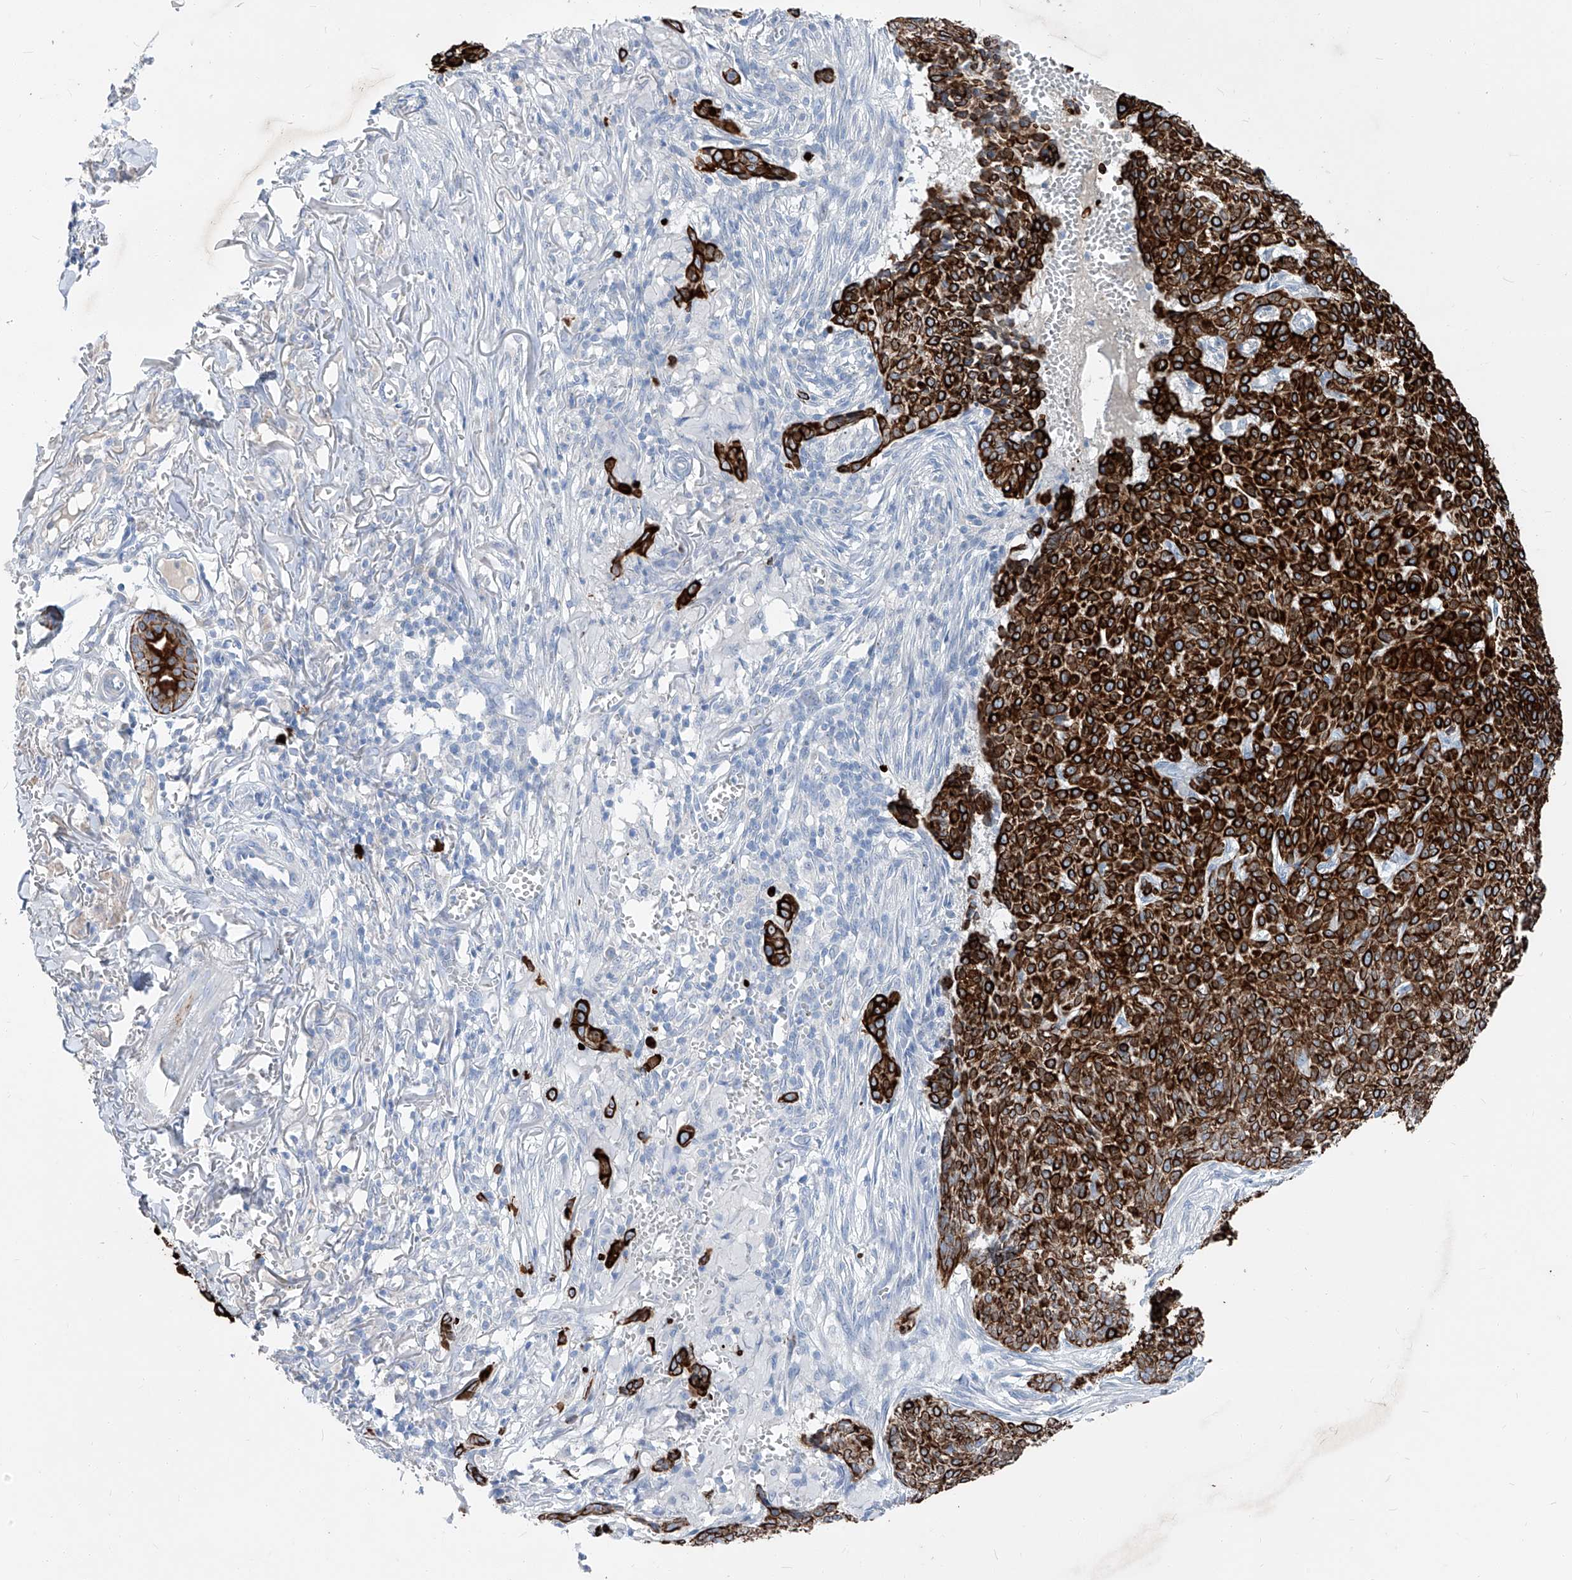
{"staining": {"intensity": "strong", "quantity": ">75%", "location": "cytoplasmic/membranous"}, "tissue": "skin cancer", "cell_type": "Tumor cells", "image_type": "cancer", "snomed": [{"axis": "morphology", "description": "Basal cell carcinoma"}, {"axis": "topography", "description": "Skin"}], "caption": "Human skin cancer (basal cell carcinoma) stained with a protein marker displays strong staining in tumor cells.", "gene": "FRS3", "patient": {"sex": "male", "age": 85}}